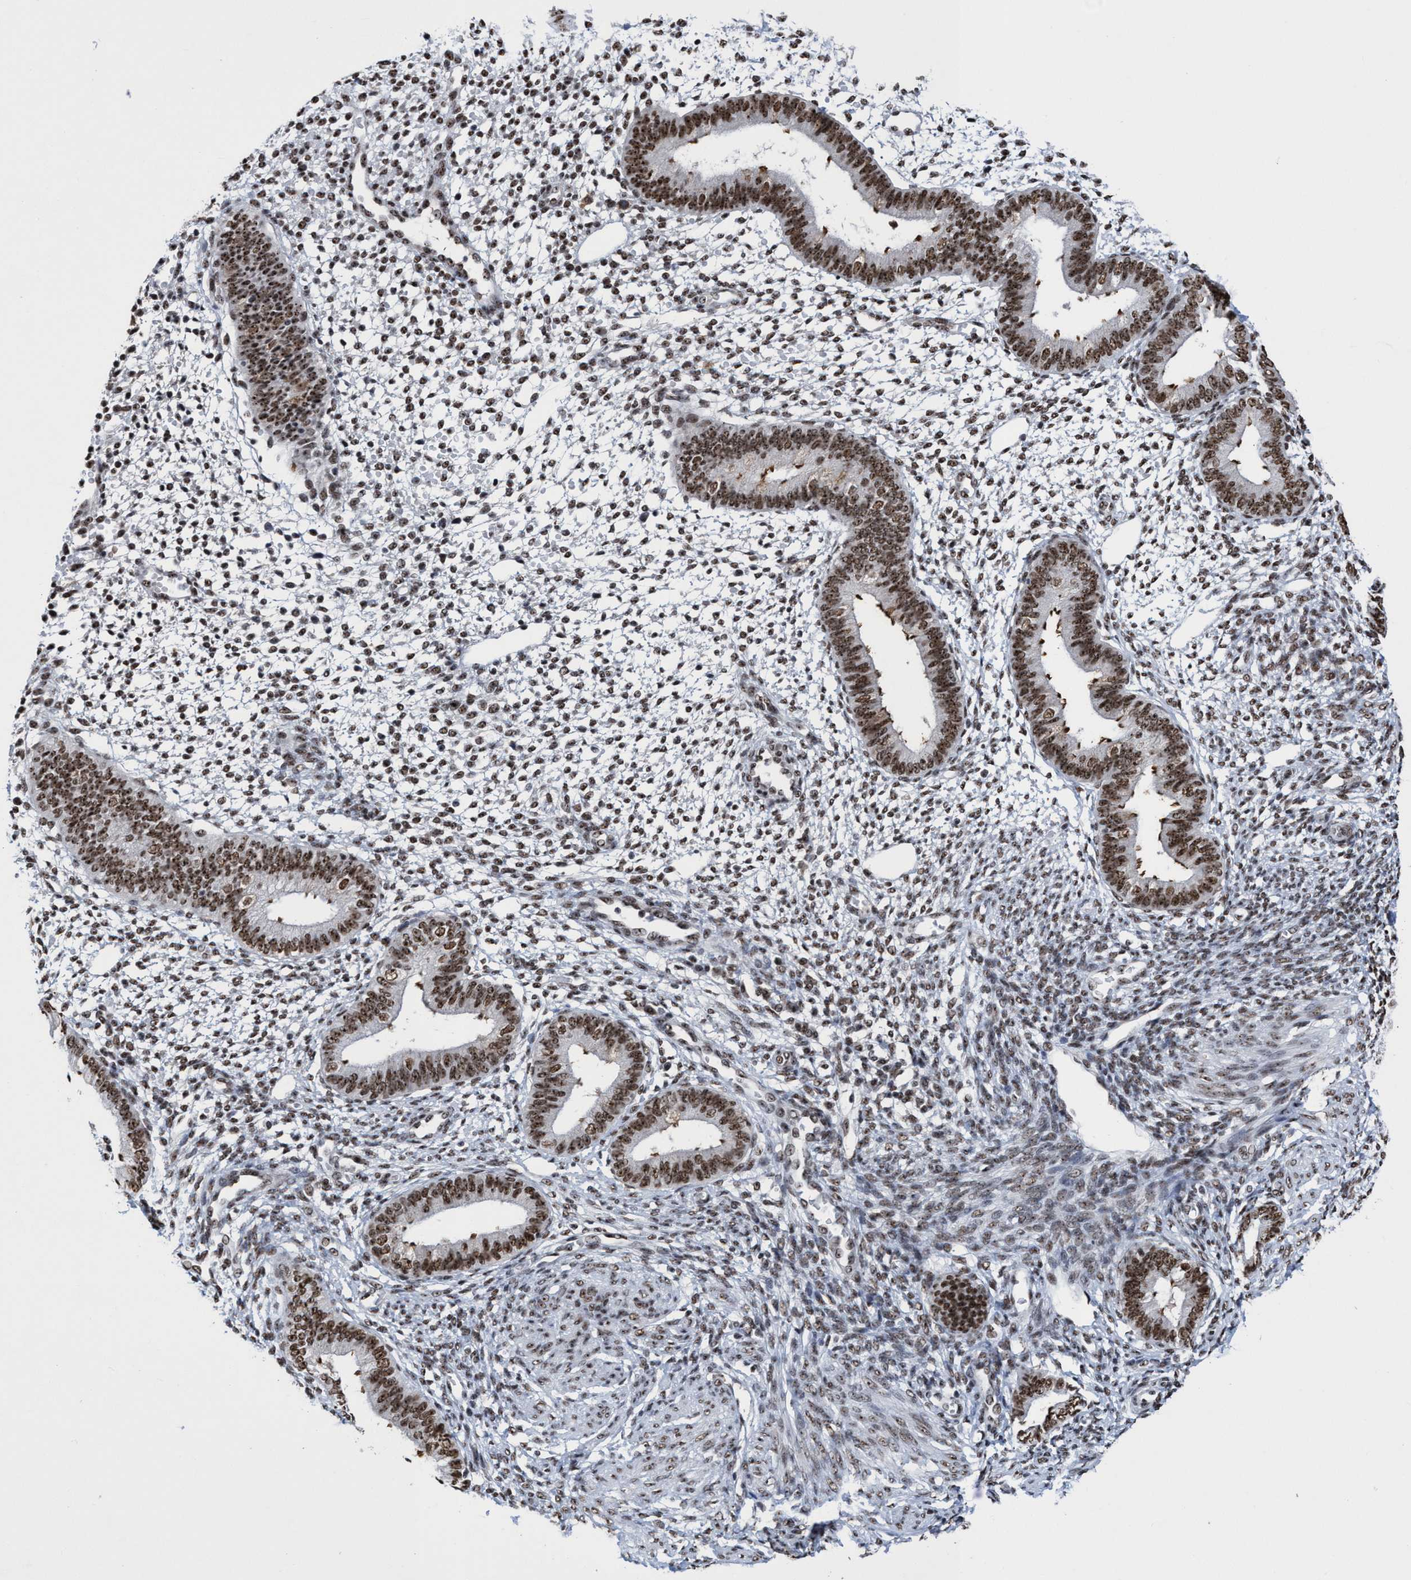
{"staining": {"intensity": "moderate", "quantity": ">75%", "location": "nuclear"}, "tissue": "endometrium", "cell_type": "Cells in endometrial stroma", "image_type": "normal", "snomed": [{"axis": "morphology", "description": "Normal tissue, NOS"}, {"axis": "topography", "description": "Endometrium"}], "caption": "Human endometrium stained for a protein (brown) displays moderate nuclear positive expression in about >75% of cells in endometrial stroma.", "gene": "EFCAB10", "patient": {"sex": "female", "age": 46}}